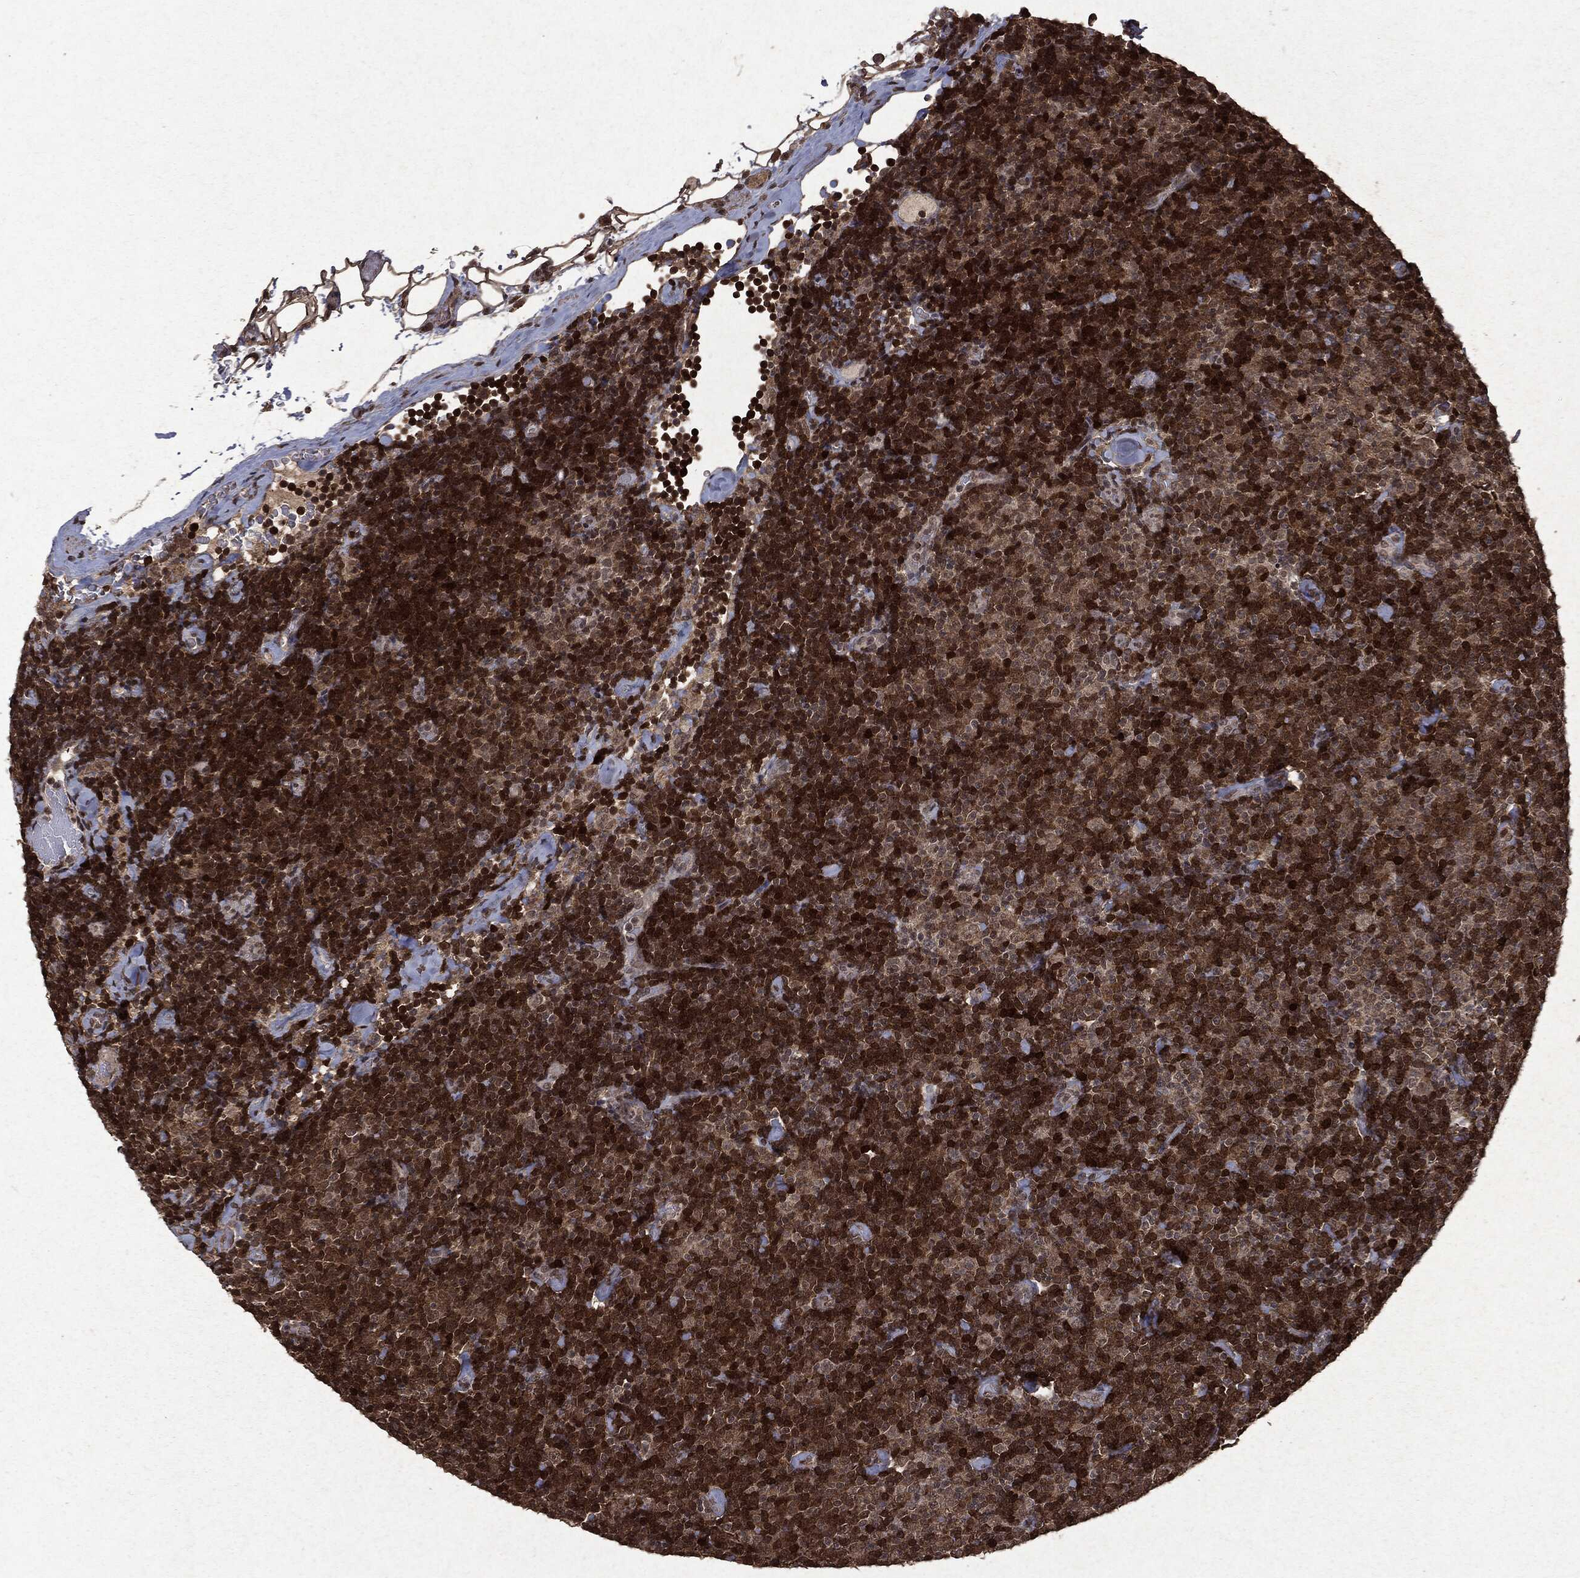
{"staining": {"intensity": "strong", "quantity": ">75%", "location": "cytoplasmic/membranous,nuclear"}, "tissue": "lymphoma", "cell_type": "Tumor cells", "image_type": "cancer", "snomed": [{"axis": "morphology", "description": "Malignant lymphoma, non-Hodgkin's type, Low grade"}, {"axis": "topography", "description": "Lymph node"}], "caption": "There is high levels of strong cytoplasmic/membranous and nuclear staining in tumor cells of malignant lymphoma, non-Hodgkin's type (low-grade), as demonstrated by immunohistochemical staining (brown color).", "gene": "PEBP1", "patient": {"sex": "male", "age": 81}}